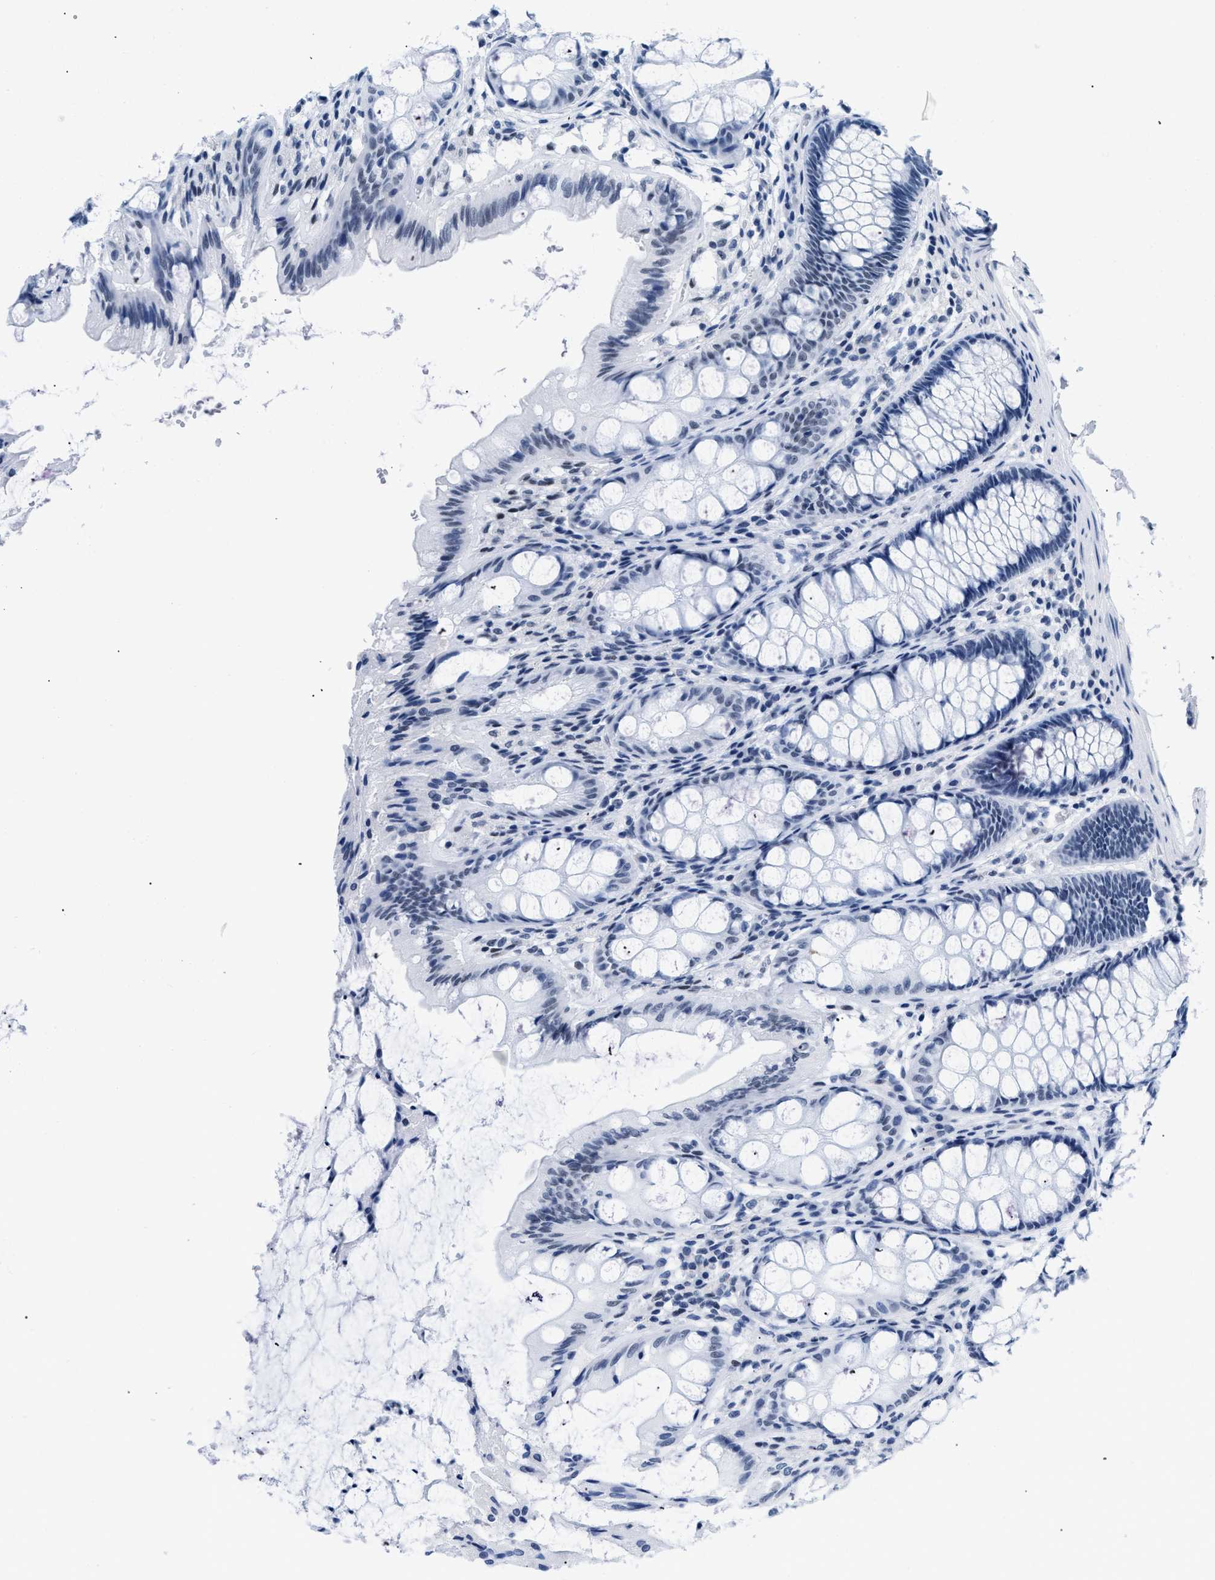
{"staining": {"intensity": "negative", "quantity": "none", "location": "none"}, "tissue": "colon", "cell_type": "Endothelial cells", "image_type": "normal", "snomed": [{"axis": "morphology", "description": "Normal tissue, NOS"}, {"axis": "topography", "description": "Colon"}], "caption": "Endothelial cells are negative for brown protein staining in normal colon. (Immunohistochemistry, brightfield microscopy, high magnification).", "gene": "CTBP1", "patient": {"sex": "male", "age": 47}}